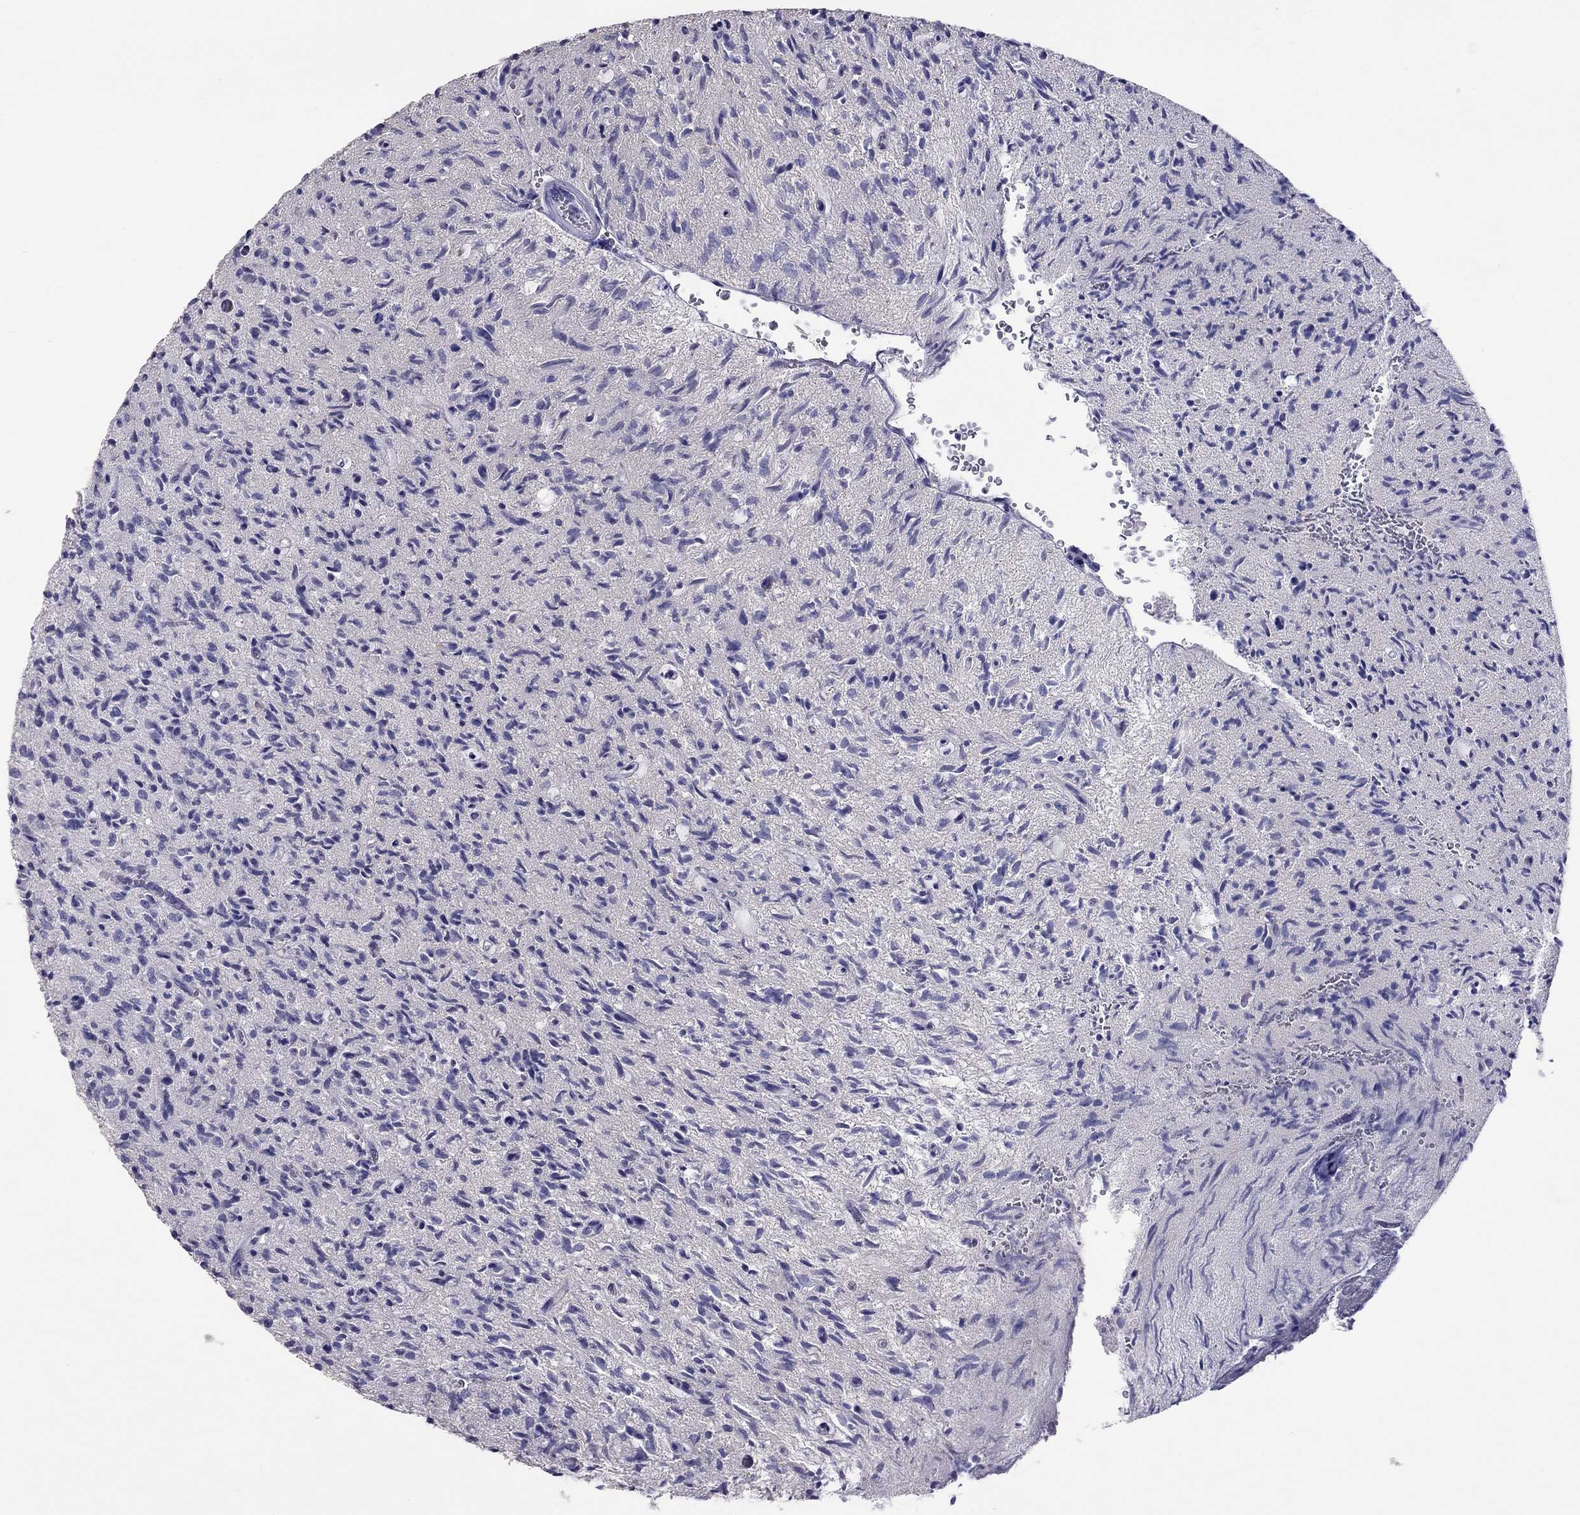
{"staining": {"intensity": "negative", "quantity": "none", "location": "none"}, "tissue": "glioma", "cell_type": "Tumor cells", "image_type": "cancer", "snomed": [{"axis": "morphology", "description": "Glioma, malignant, High grade"}, {"axis": "topography", "description": "Brain"}], "caption": "DAB (3,3'-diaminobenzidine) immunohistochemical staining of human glioma shows no significant staining in tumor cells.", "gene": "CALHM1", "patient": {"sex": "male", "age": 64}}